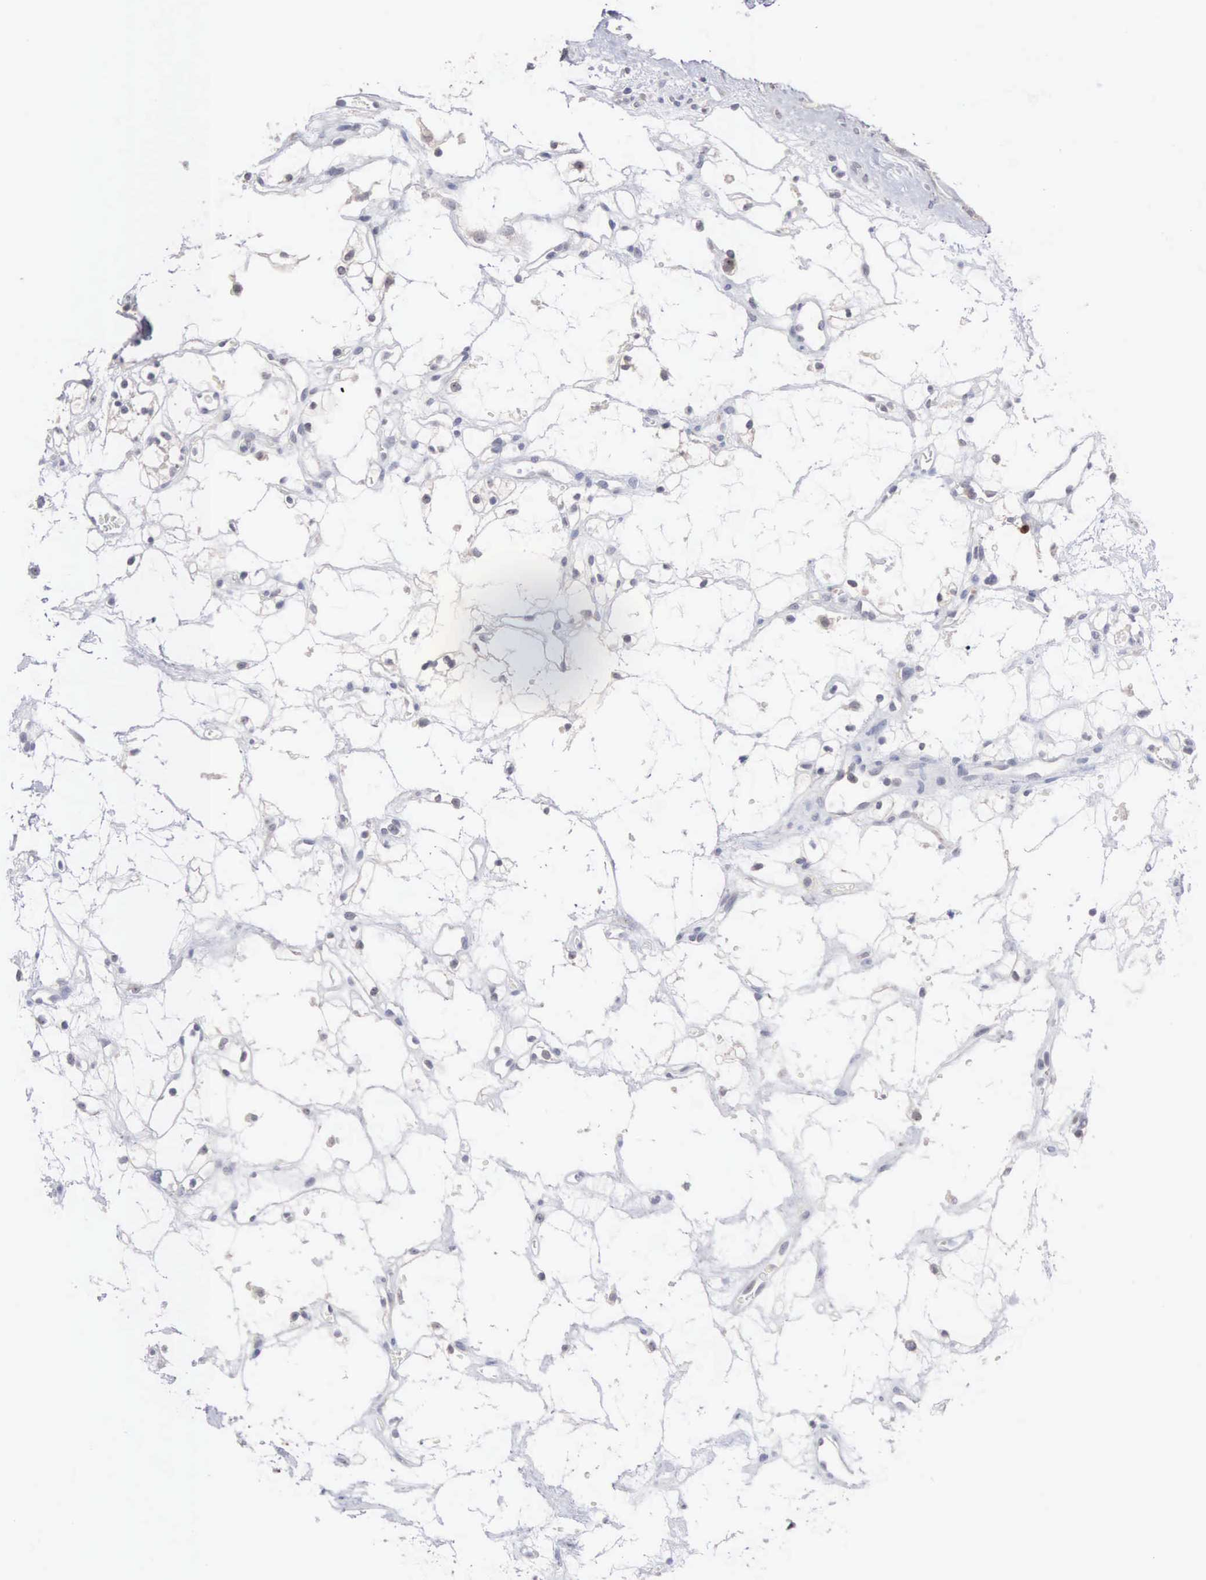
{"staining": {"intensity": "negative", "quantity": "none", "location": "none"}, "tissue": "renal cancer", "cell_type": "Tumor cells", "image_type": "cancer", "snomed": [{"axis": "morphology", "description": "Adenocarcinoma, NOS"}, {"axis": "topography", "description": "Kidney"}], "caption": "The image exhibits no staining of tumor cells in renal cancer.", "gene": "ACOT4", "patient": {"sex": "female", "age": 60}}